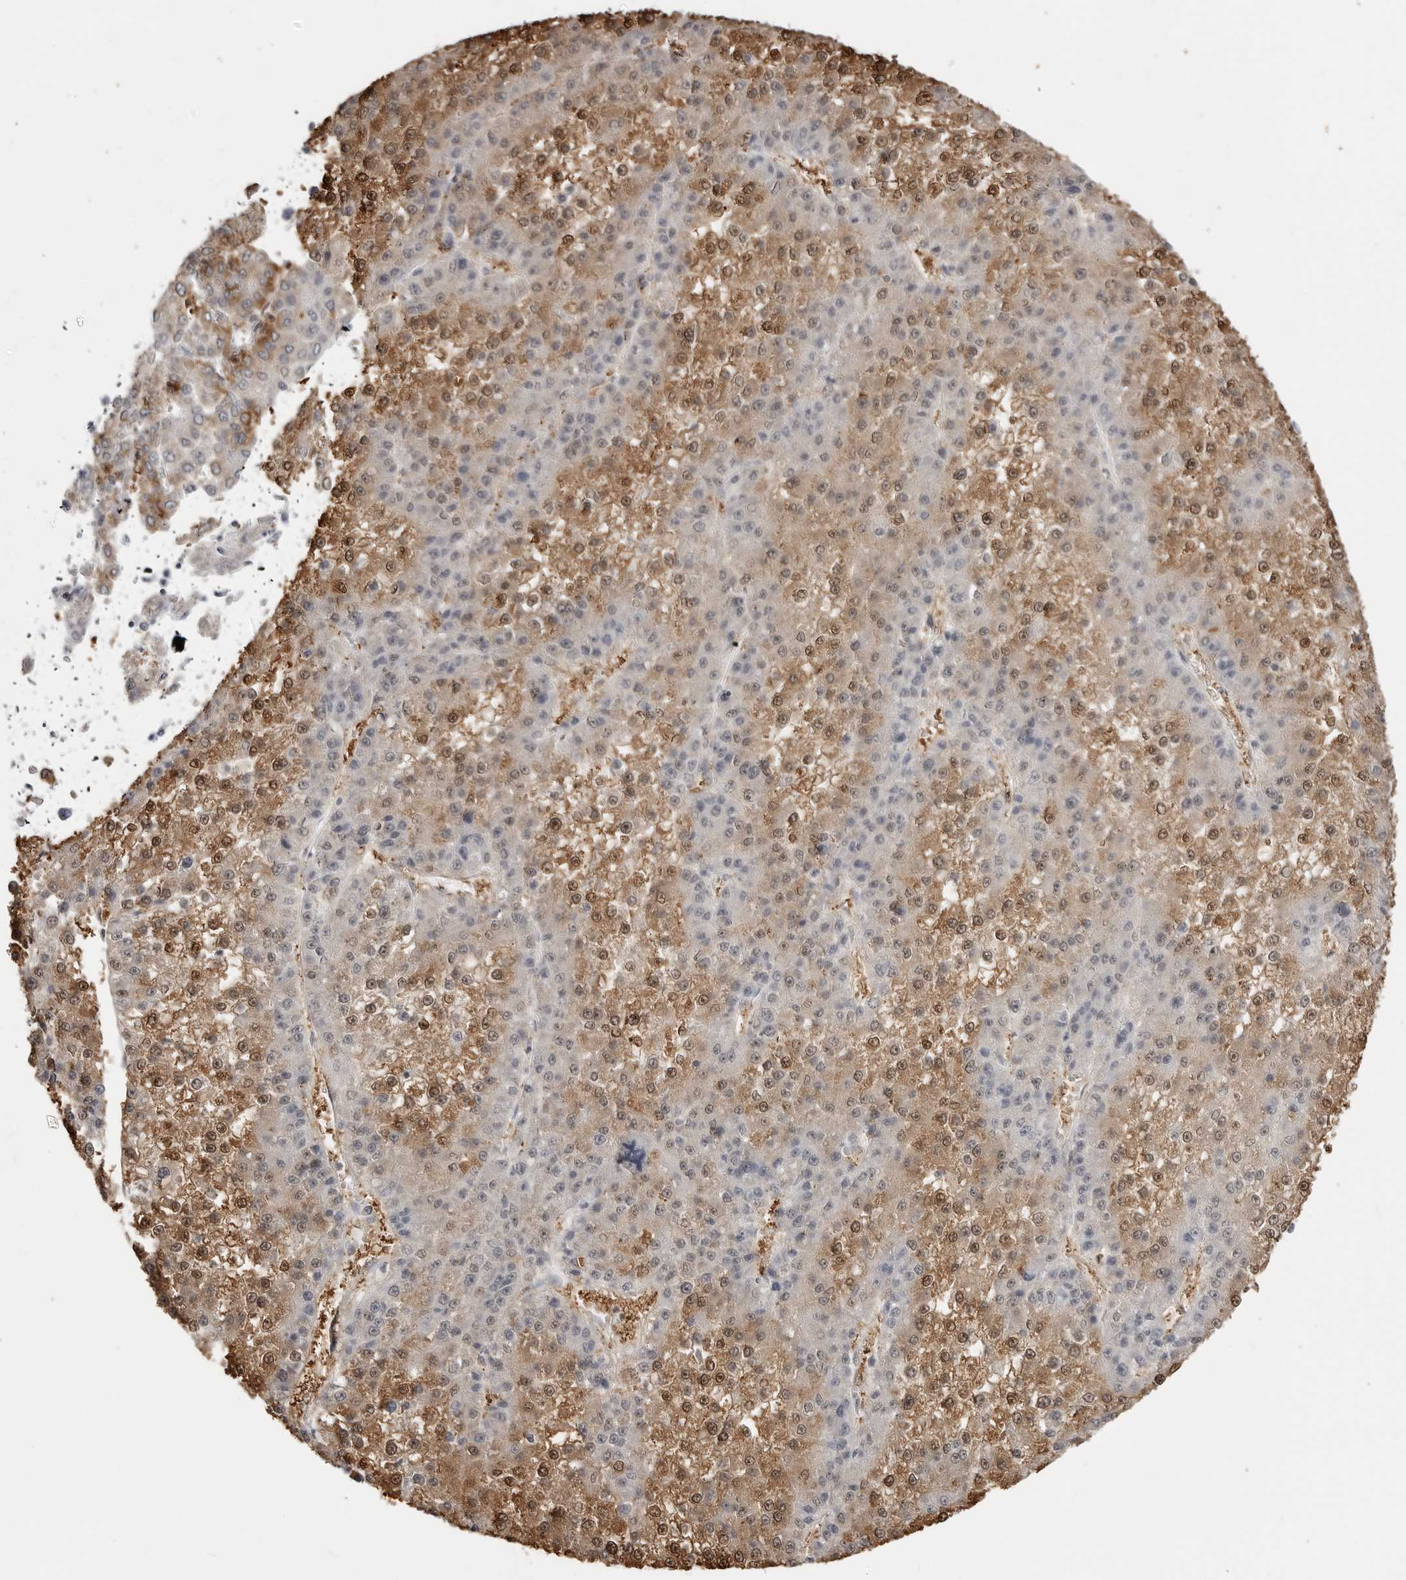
{"staining": {"intensity": "moderate", "quantity": ">75%", "location": "cytoplasmic/membranous,nuclear"}, "tissue": "liver cancer", "cell_type": "Tumor cells", "image_type": "cancer", "snomed": [{"axis": "morphology", "description": "Carcinoma, Hepatocellular, NOS"}, {"axis": "topography", "description": "Liver"}], "caption": "This image displays IHC staining of human liver cancer (hepatocellular carcinoma), with medium moderate cytoplasmic/membranous and nuclear positivity in approximately >75% of tumor cells.", "gene": "STAP2", "patient": {"sex": "female", "age": 73}}